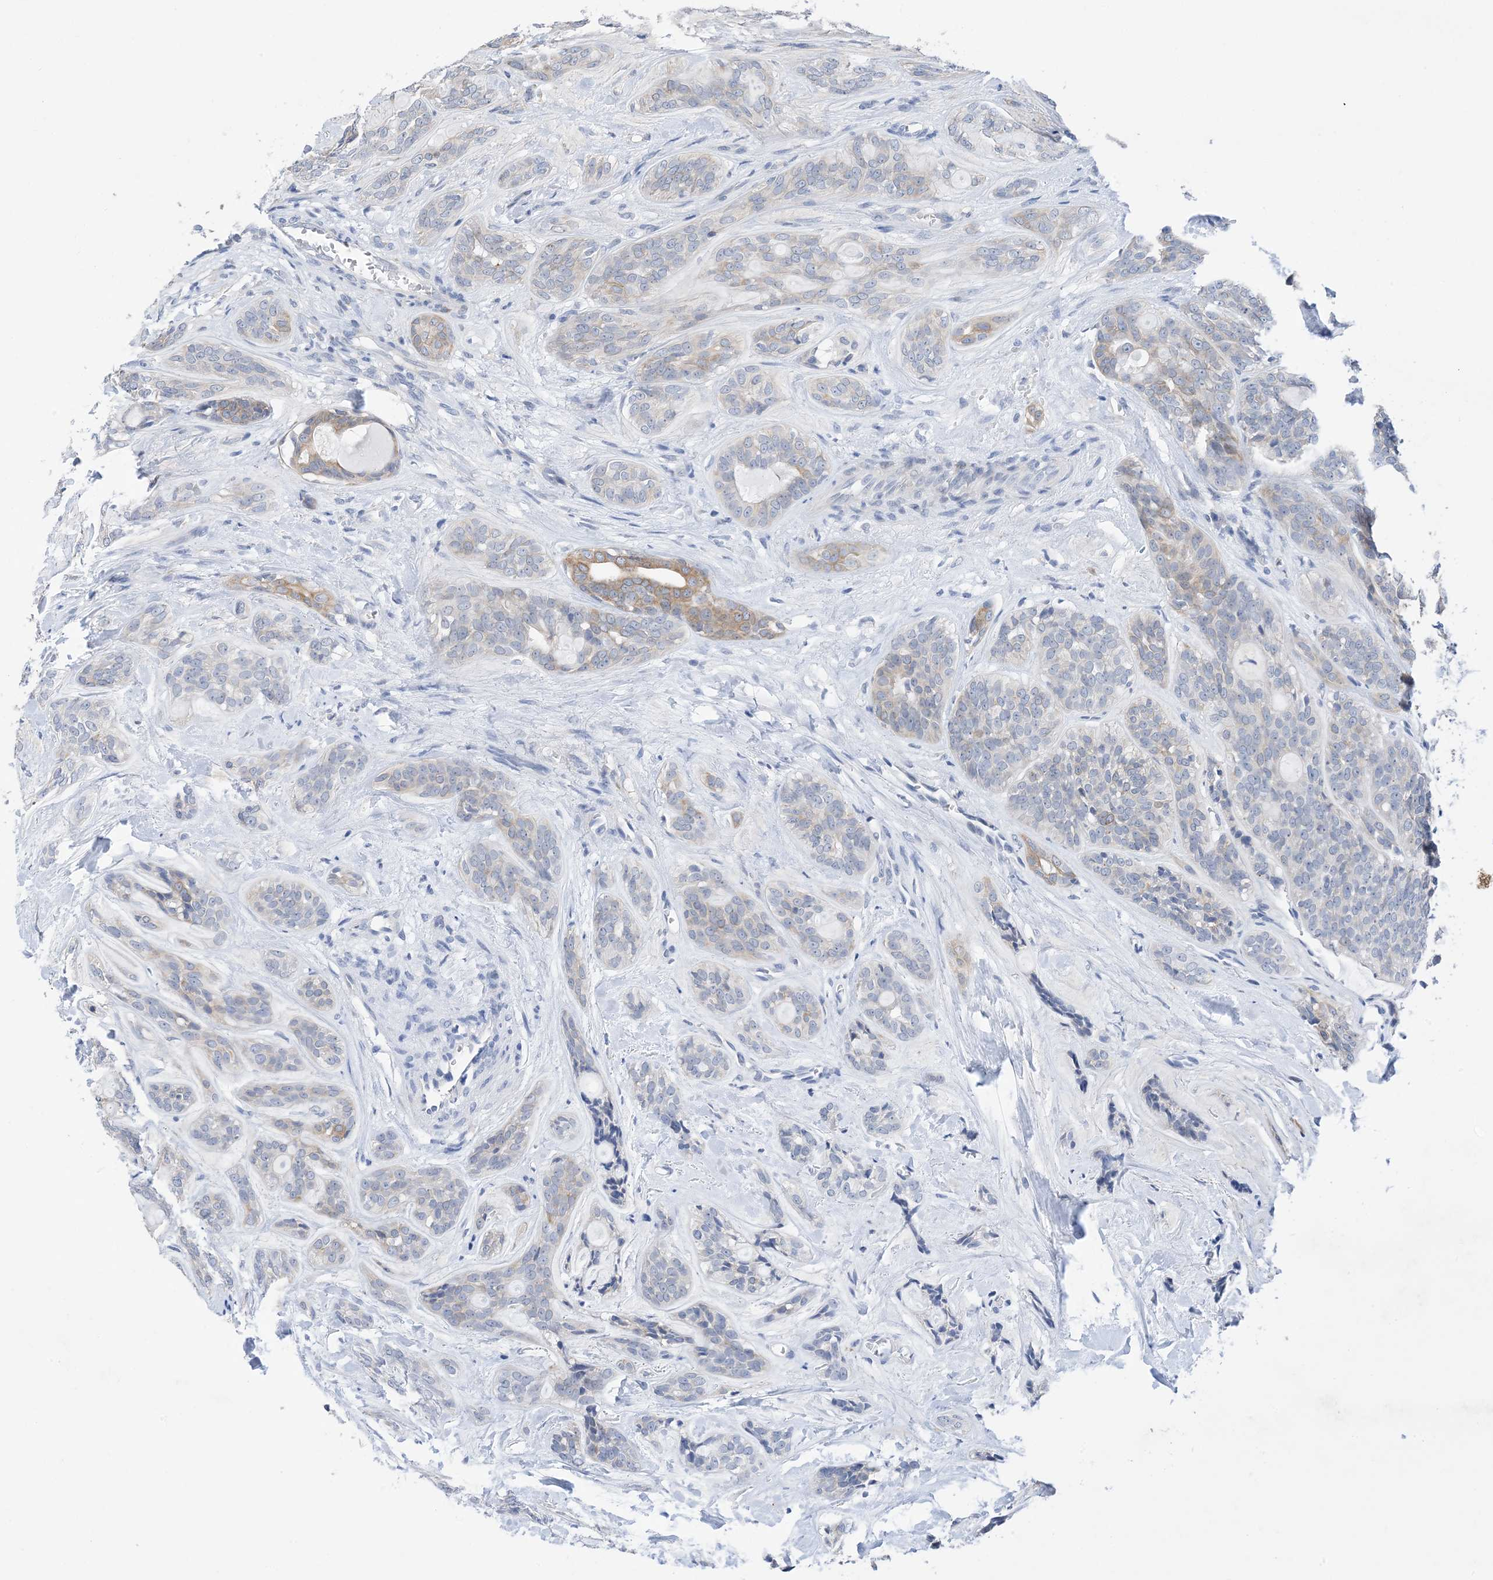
{"staining": {"intensity": "weak", "quantity": "<25%", "location": "cytoplasmic/membranous"}, "tissue": "head and neck cancer", "cell_type": "Tumor cells", "image_type": "cancer", "snomed": [{"axis": "morphology", "description": "Adenocarcinoma, NOS"}, {"axis": "topography", "description": "Head-Neck"}], "caption": "Protein analysis of adenocarcinoma (head and neck) reveals no significant positivity in tumor cells.", "gene": "PLK4", "patient": {"sex": "male", "age": 66}}